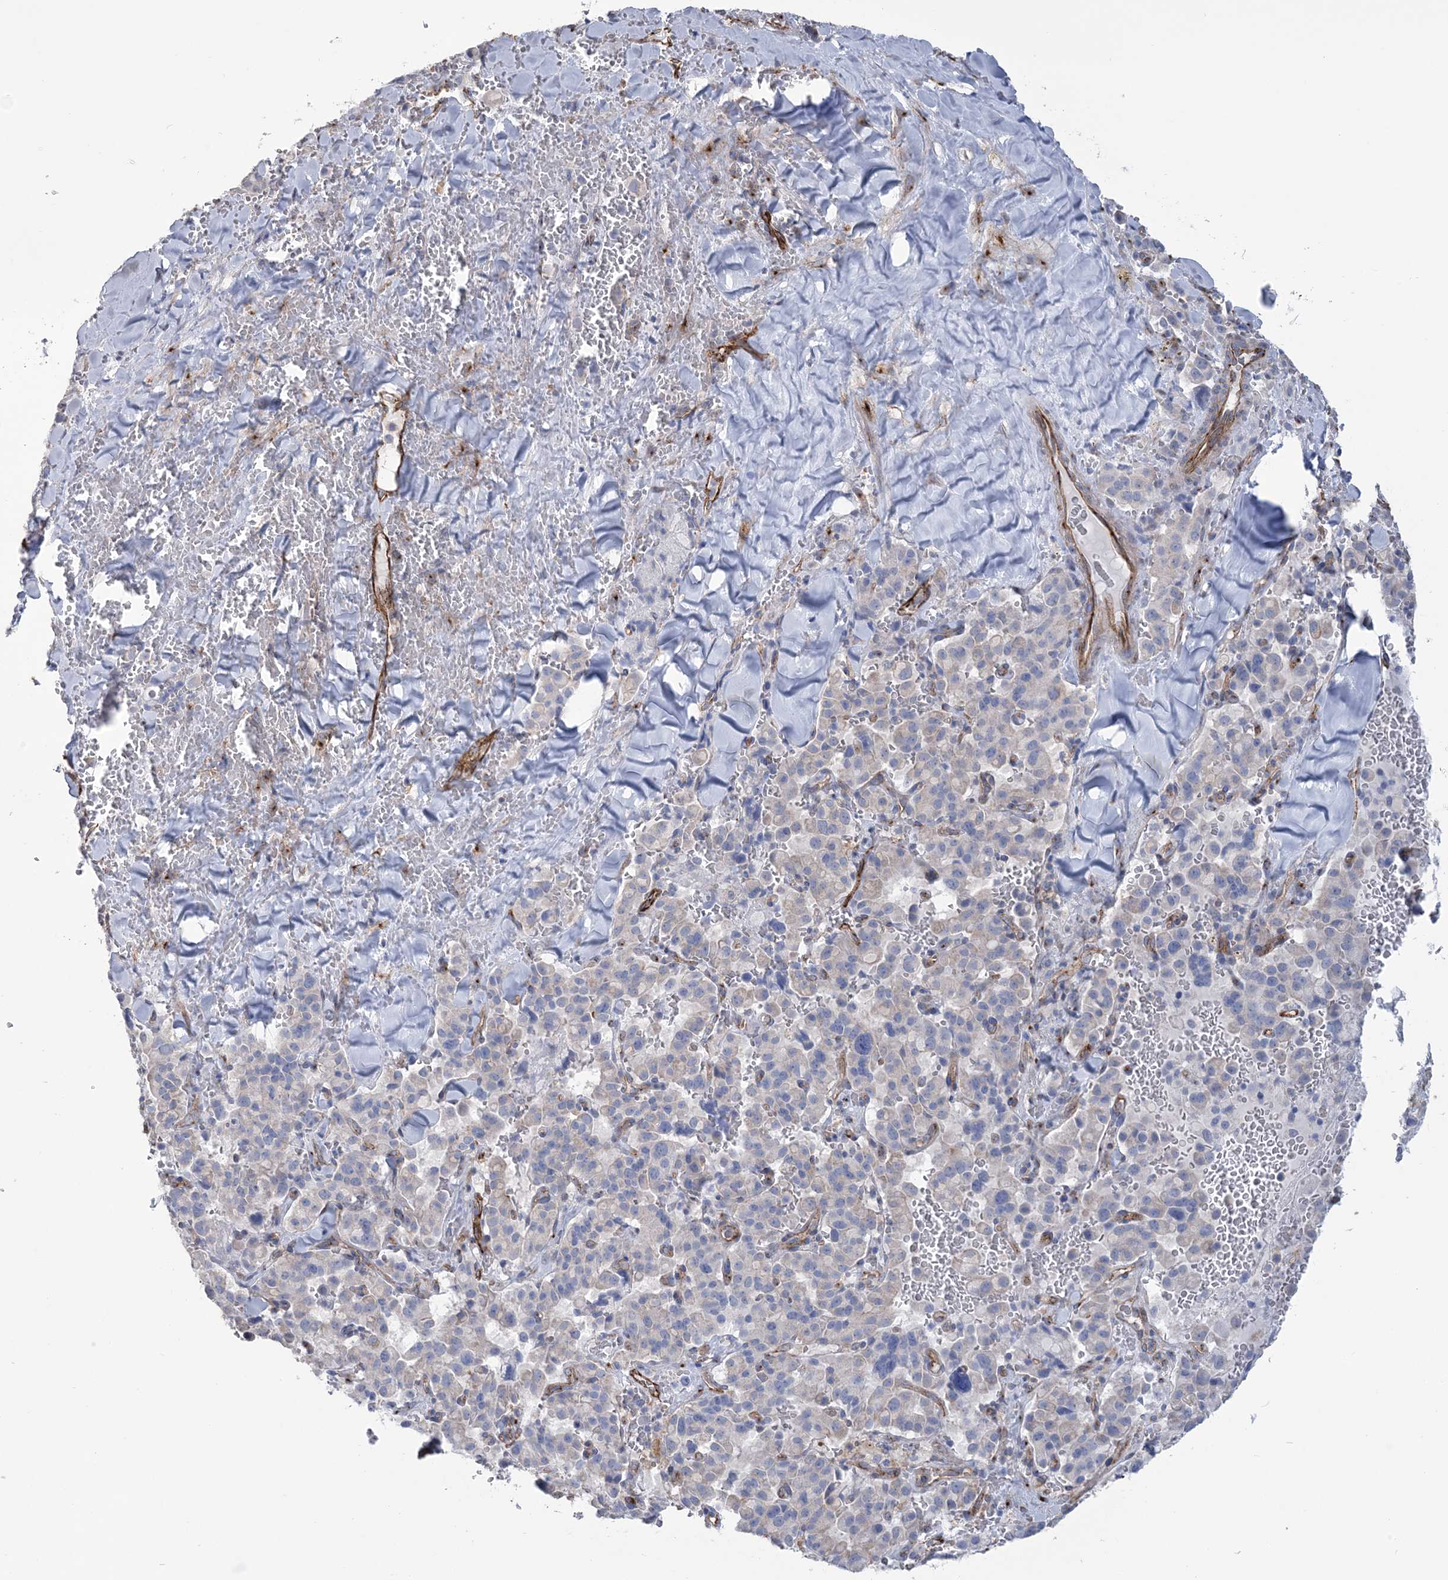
{"staining": {"intensity": "negative", "quantity": "none", "location": "none"}, "tissue": "pancreatic cancer", "cell_type": "Tumor cells", "image_type": "cancer", "snomed": [{"axis": "morphology", "description": "Adenocarcinoma, NOS"}, {"axis": "topography", "description": "Pancreas"}], "caption": "Protein analysis of adenocarcinoma (pancreatic) shows no significant expression in tumor cells.", "gene": "RAB11FIP5", "patient": {"sex": "male", "age": 65}}